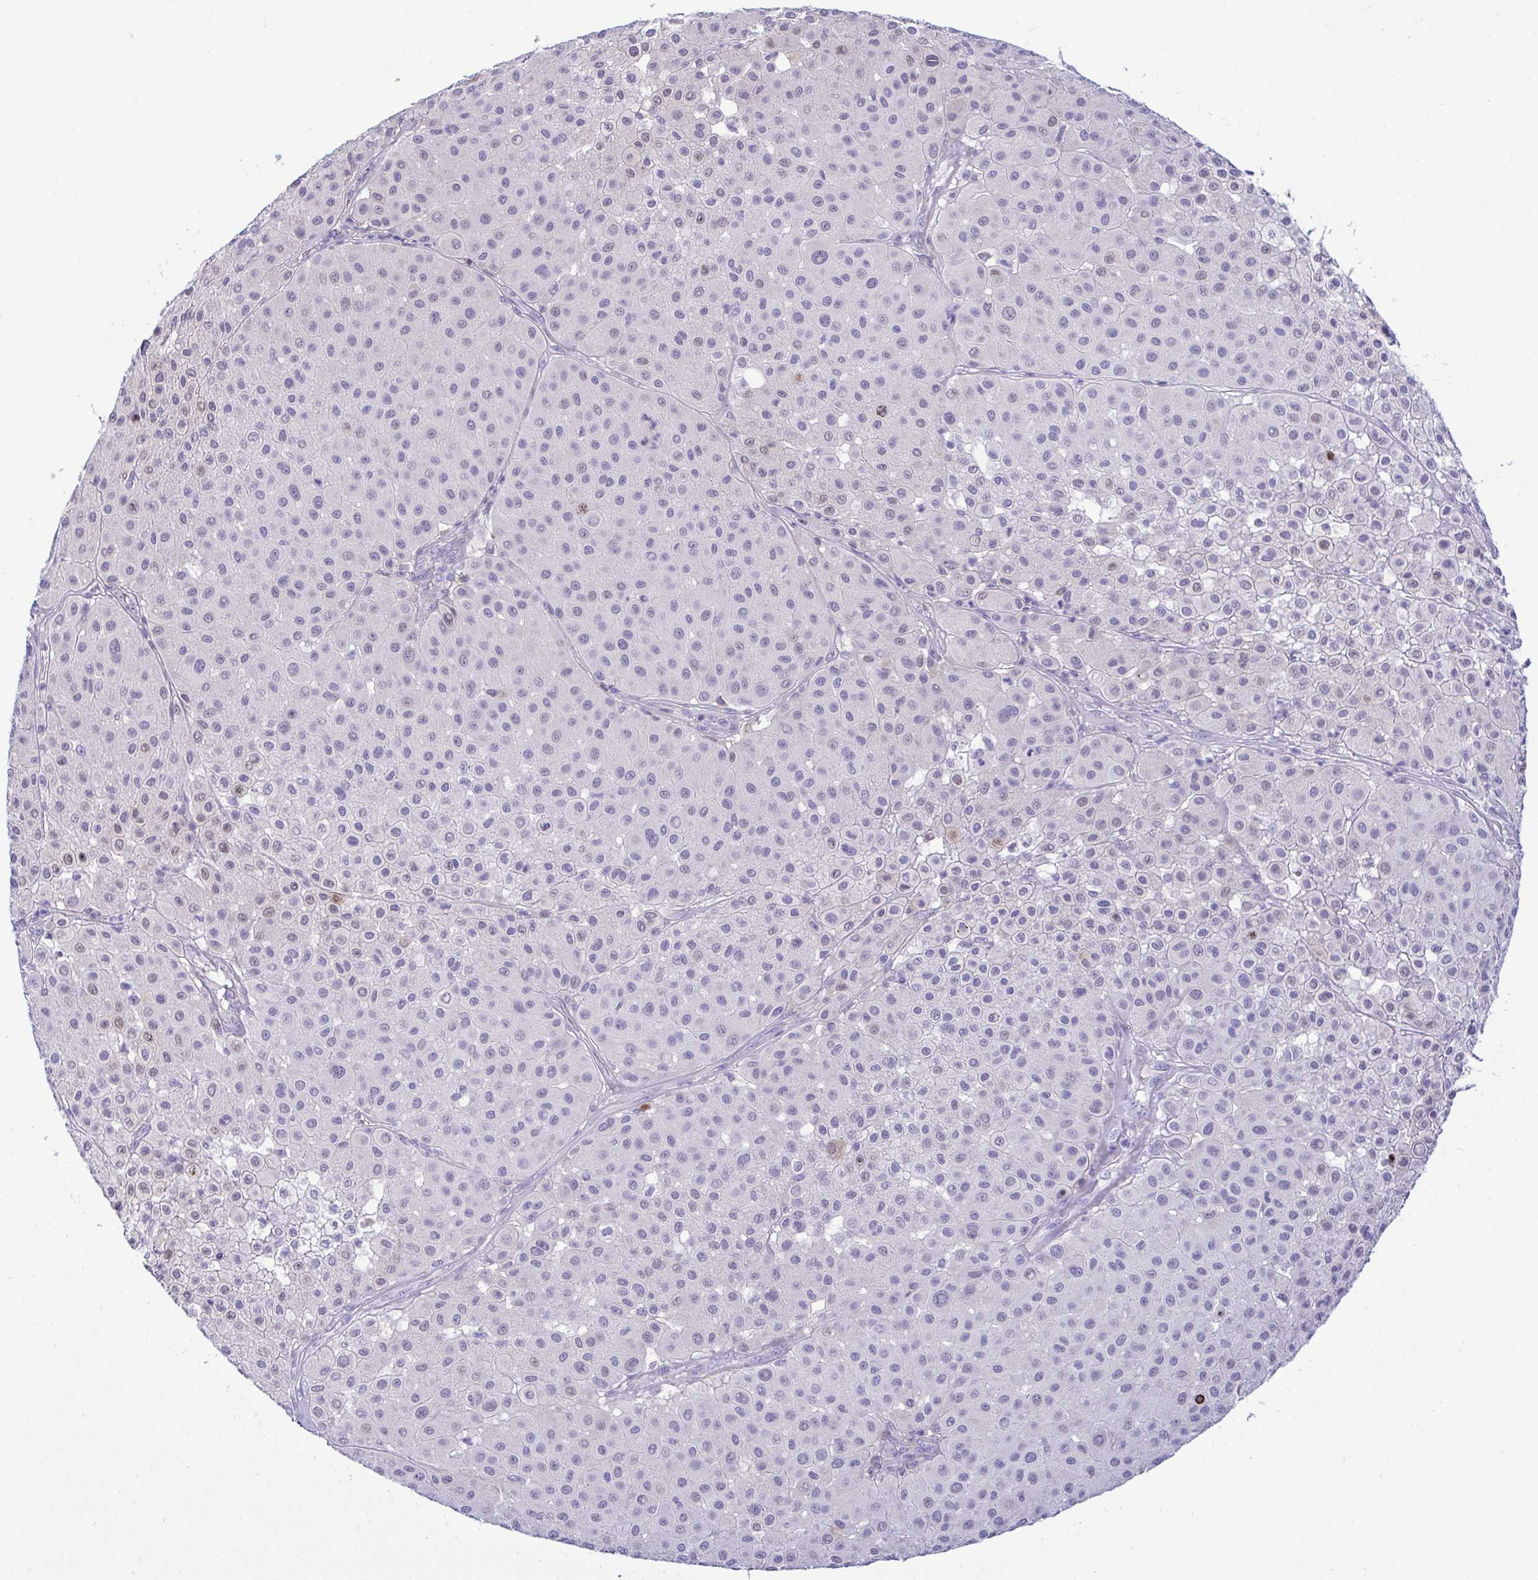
{"staining": {"intensity": "weak", "quantity": "<25%", "location": "nuclear"}, "tissue": "melanoma", "cell_type": "Tumor cells", "image_type": "cancer", "snomed": [{"axis": "morphology", "description": "Malignant melanoma, Metastatic site"}, {"axis": "topography", "description": "Smooth muscle"}], "caption": "Tumor cells show no significant staining in melanoma.", "gene": "ZNF485", "patient": {"sex": "male", "age": 41}}